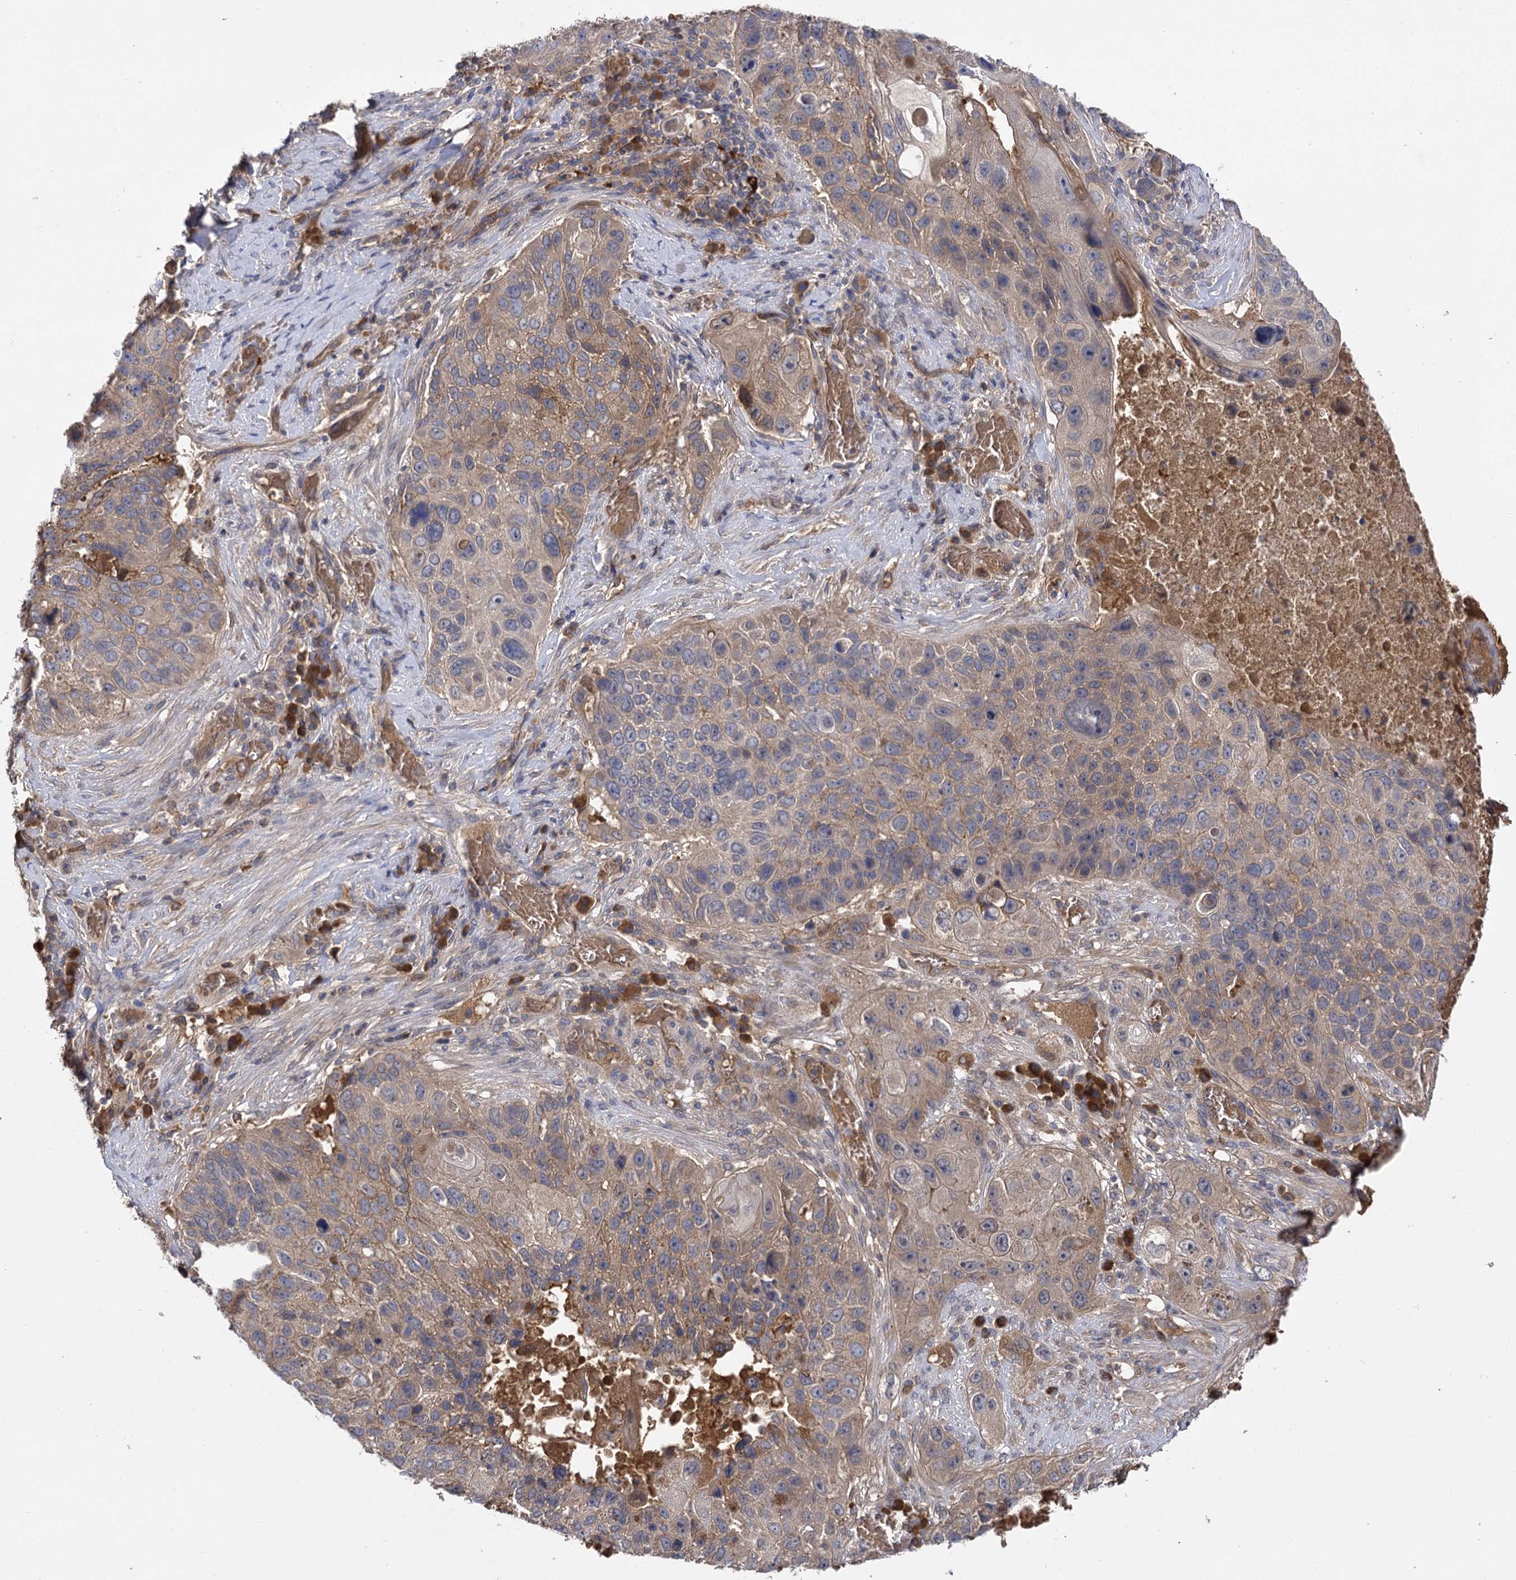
{"staining": {"intensity": "weak", "quantity": ">75%", "location": "cytoplasmic/membranous"}, "tissue": "lung cancer", "cell_type": "Tumor cells", "image_type": "cancer", "snomed": [{"axis": "morphology", "description": "Squamous cell carcinoma, NOS"}, {"axis": "topography", "description": "Lung"}], "caption": "Immunohistochemical staining of lung cancer demonstrates weak cytoplasmic/membranous protein expression in about >75% of tumor cells.", "gene": "USP50", "patient": {"sex": "male", "age": 61}}